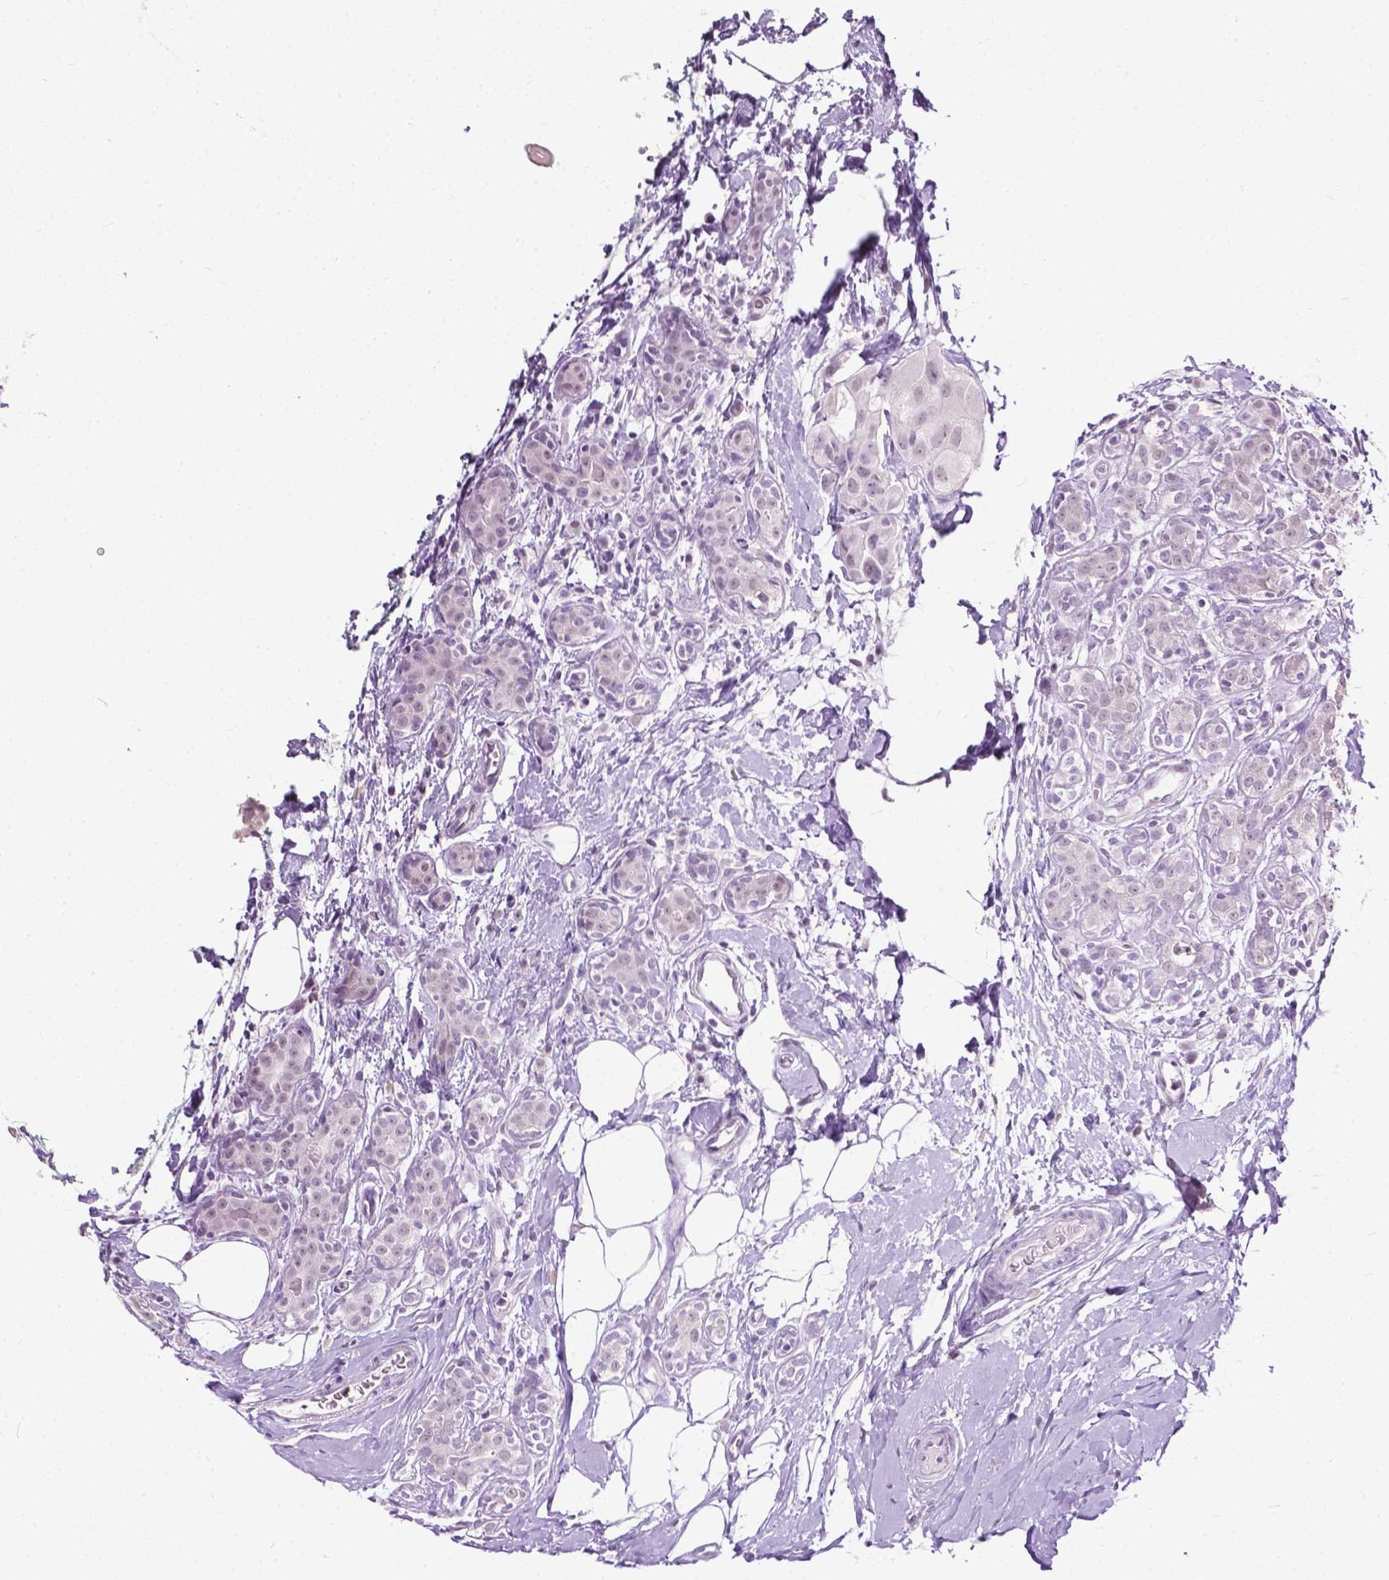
{"staining": {"intensity": "negative", "quantity": "none", "location": "none"}, "tissue": "breast cancer", "cell_type": "Tumor cells", "image_type": "cancer", "snomed": [{"axis": "morphology", "description": "Duct carcinoma"}, {"axis": "topography", "description": "Breast"}], "caption": "Immunohistochemistry histopathology image of breast infiltrating ductal carcinoma stained for a protein (brown), which displays no positivity in tumor cells.", "gene": "GPR37L1", "patient": {"sex": "female", "age": 43}}